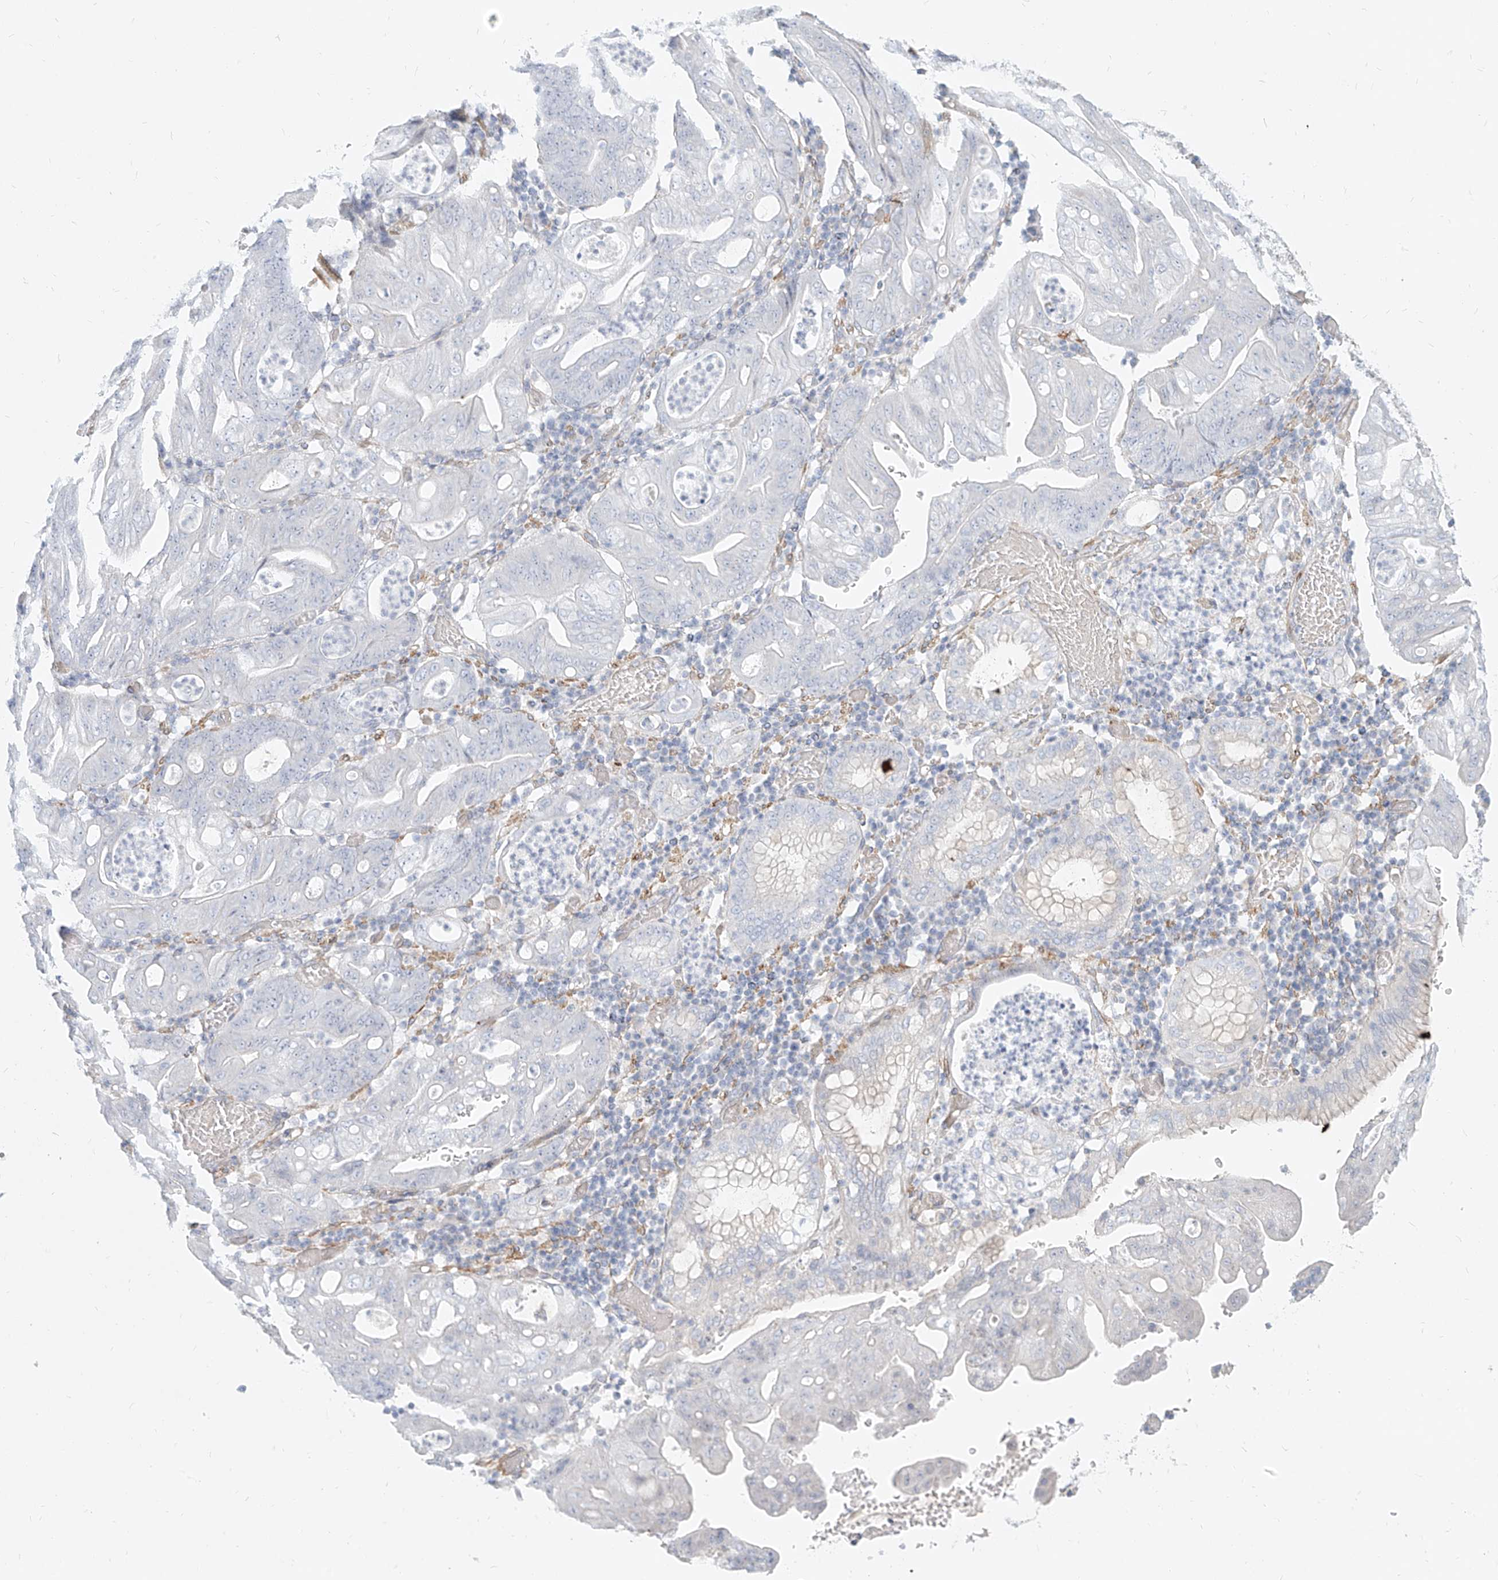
{"staining": {"intensity": "negative", "quantity": "none", "location": "none"}, "tissue": "stomach cancer", "cell_type": "Tumor cells", "image_type": "cancer", "snomed": [{"axis": "morphology", "description": "Adenocarcinoma, NOS"}, {"axis": "topography", "description": "Stomach"}], "caption": "IHC histopathology image of neoplastic tissue: stomach cancer stained with DAB (3,3'-diaminobenzidine) shows no significant protein positivity in tumor cells. The staining was performed using DAB (3,3'-diaminobenzidine) to visualize the protein expression in brown, while the nuclei were stained in blue with hematoxylin (Magnification: 20x).", "gene": "ITPKB", "patient": {"sex": "female", "age": 73}}